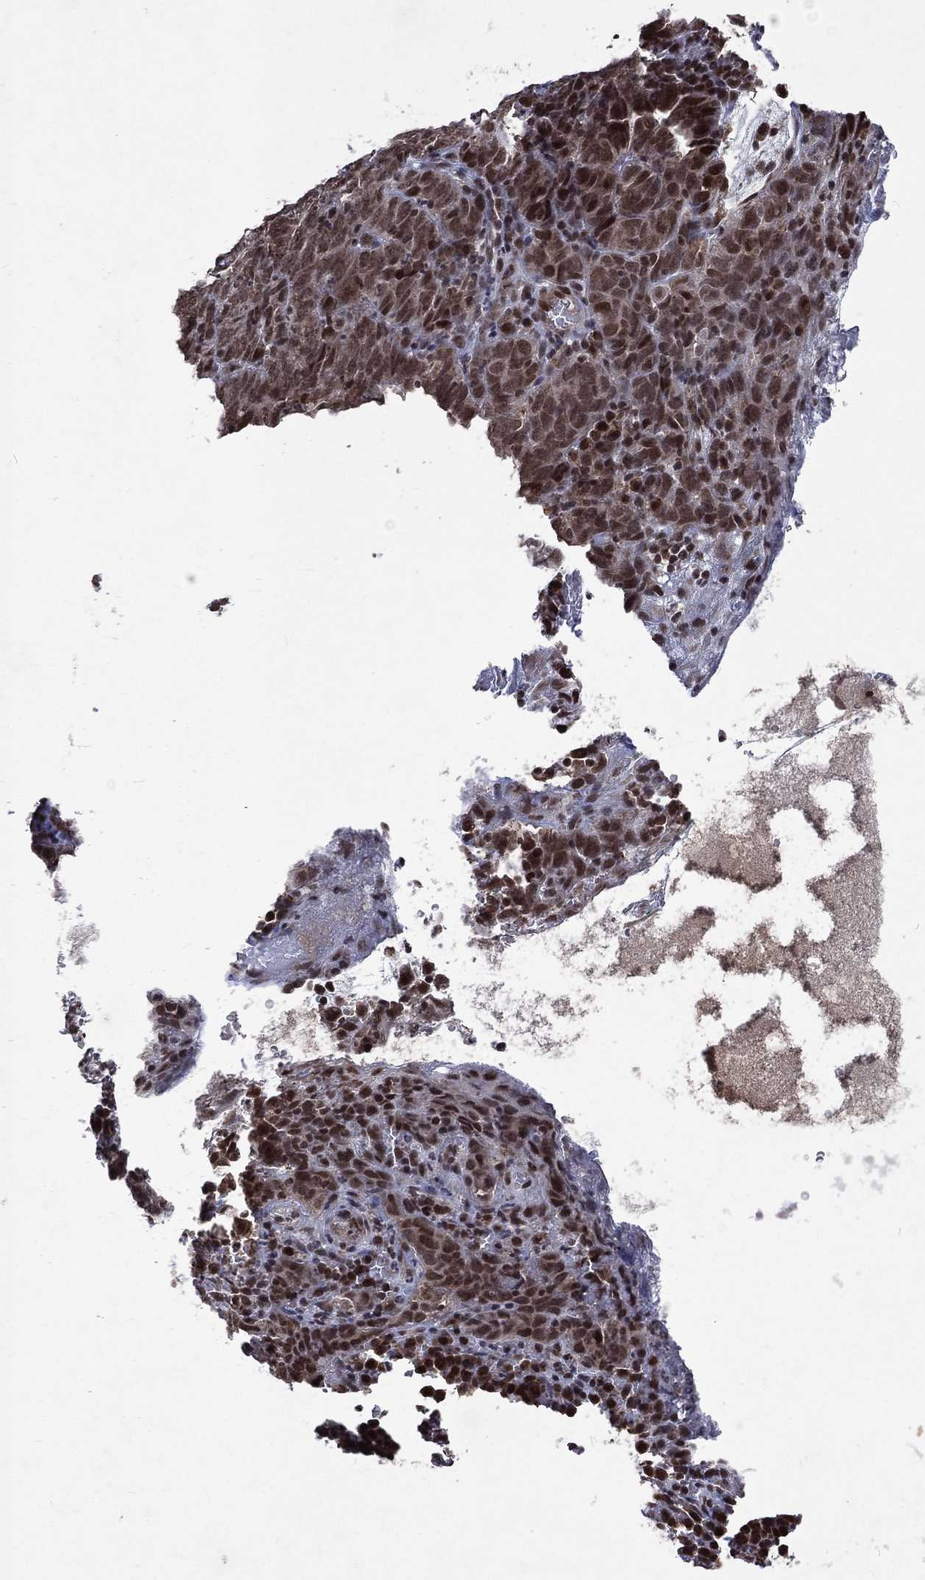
{"staining": {"intensity": "moderate", "quantity": ">75%", "location": "nuclear"}, "tissue": "skin cancer", "cell_type": "Tumor cells", "image_type": "cancer", "snomed": [{"axis": "morphology", "description": "Squamous cell carcinoma, NOS"}, {"axis": "topography", "description": "Skin"}, {"axis": "topography", "description": "Anal"}], "caption": "About >75% of tumor cells in squamous cell carcinoma (skin) demonstrate moderate nuclear protein expression as visualized by brown immunohistochemical staining.", "gene": "DMAP1", "patient": {"sex": "female", "age": 51}}